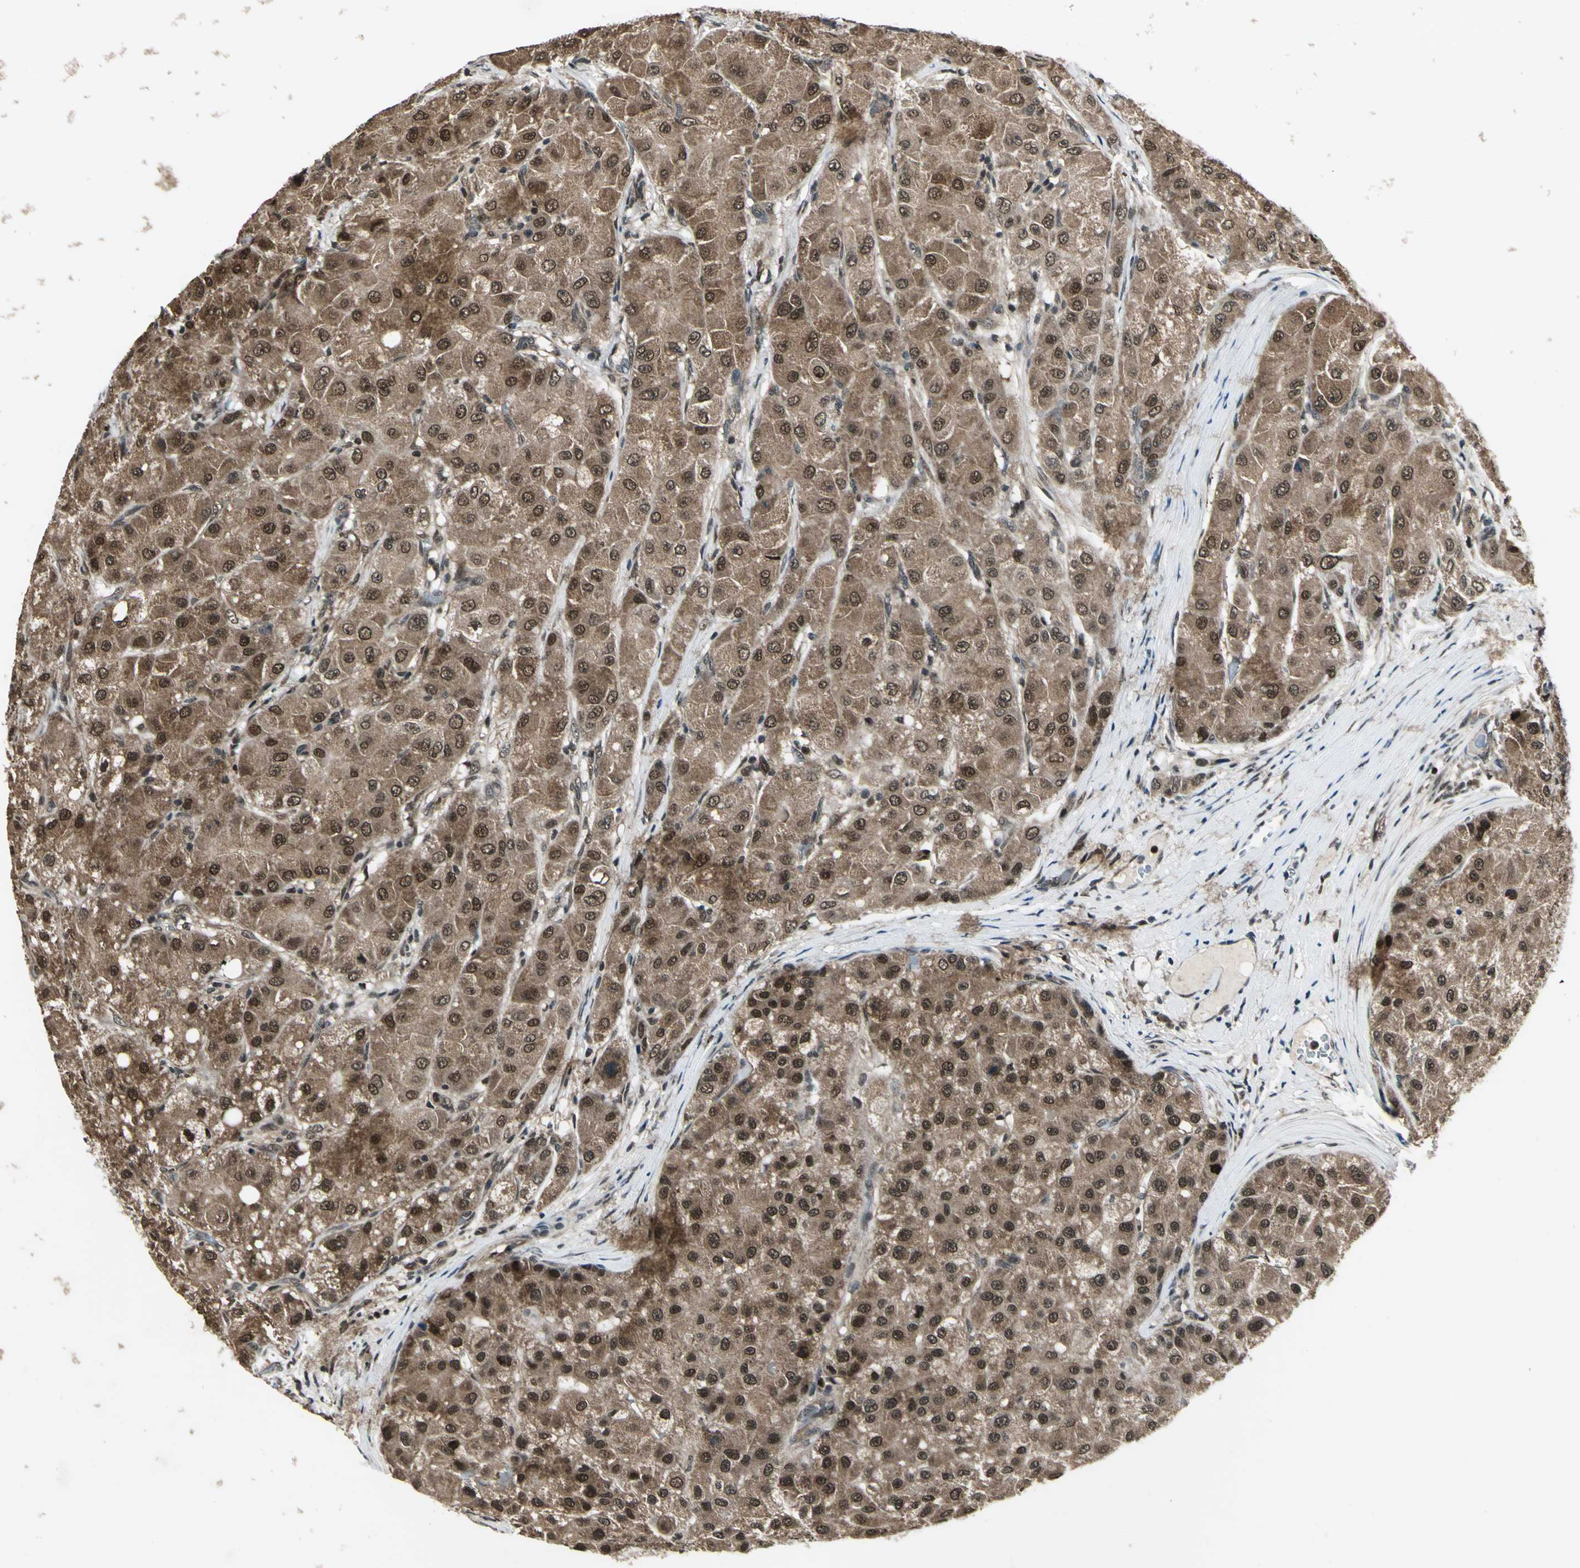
{"staining": {"intensity": "moderate", "quantity": ">75%", "location": "cytoplasmic/membranous,nuclear"}, "tissue": "liver cancer", "cell_type": "Tumor cells", "image_type": "cancer", "snomed": [{"axis": "morphology", "description": "Carcinoma, Hepatocellular, NOS"}, {"axis": "topography", "description": "Liver"}], "caption": "A medium amount of moderate cytoplasmic/membranous and nuclear positivity is seen in about >75% of tumor cells in liver hepatocellular carcinoma tissue.", "gene": "PSMC3", "patient": {"sex": "male", "age": 80}}